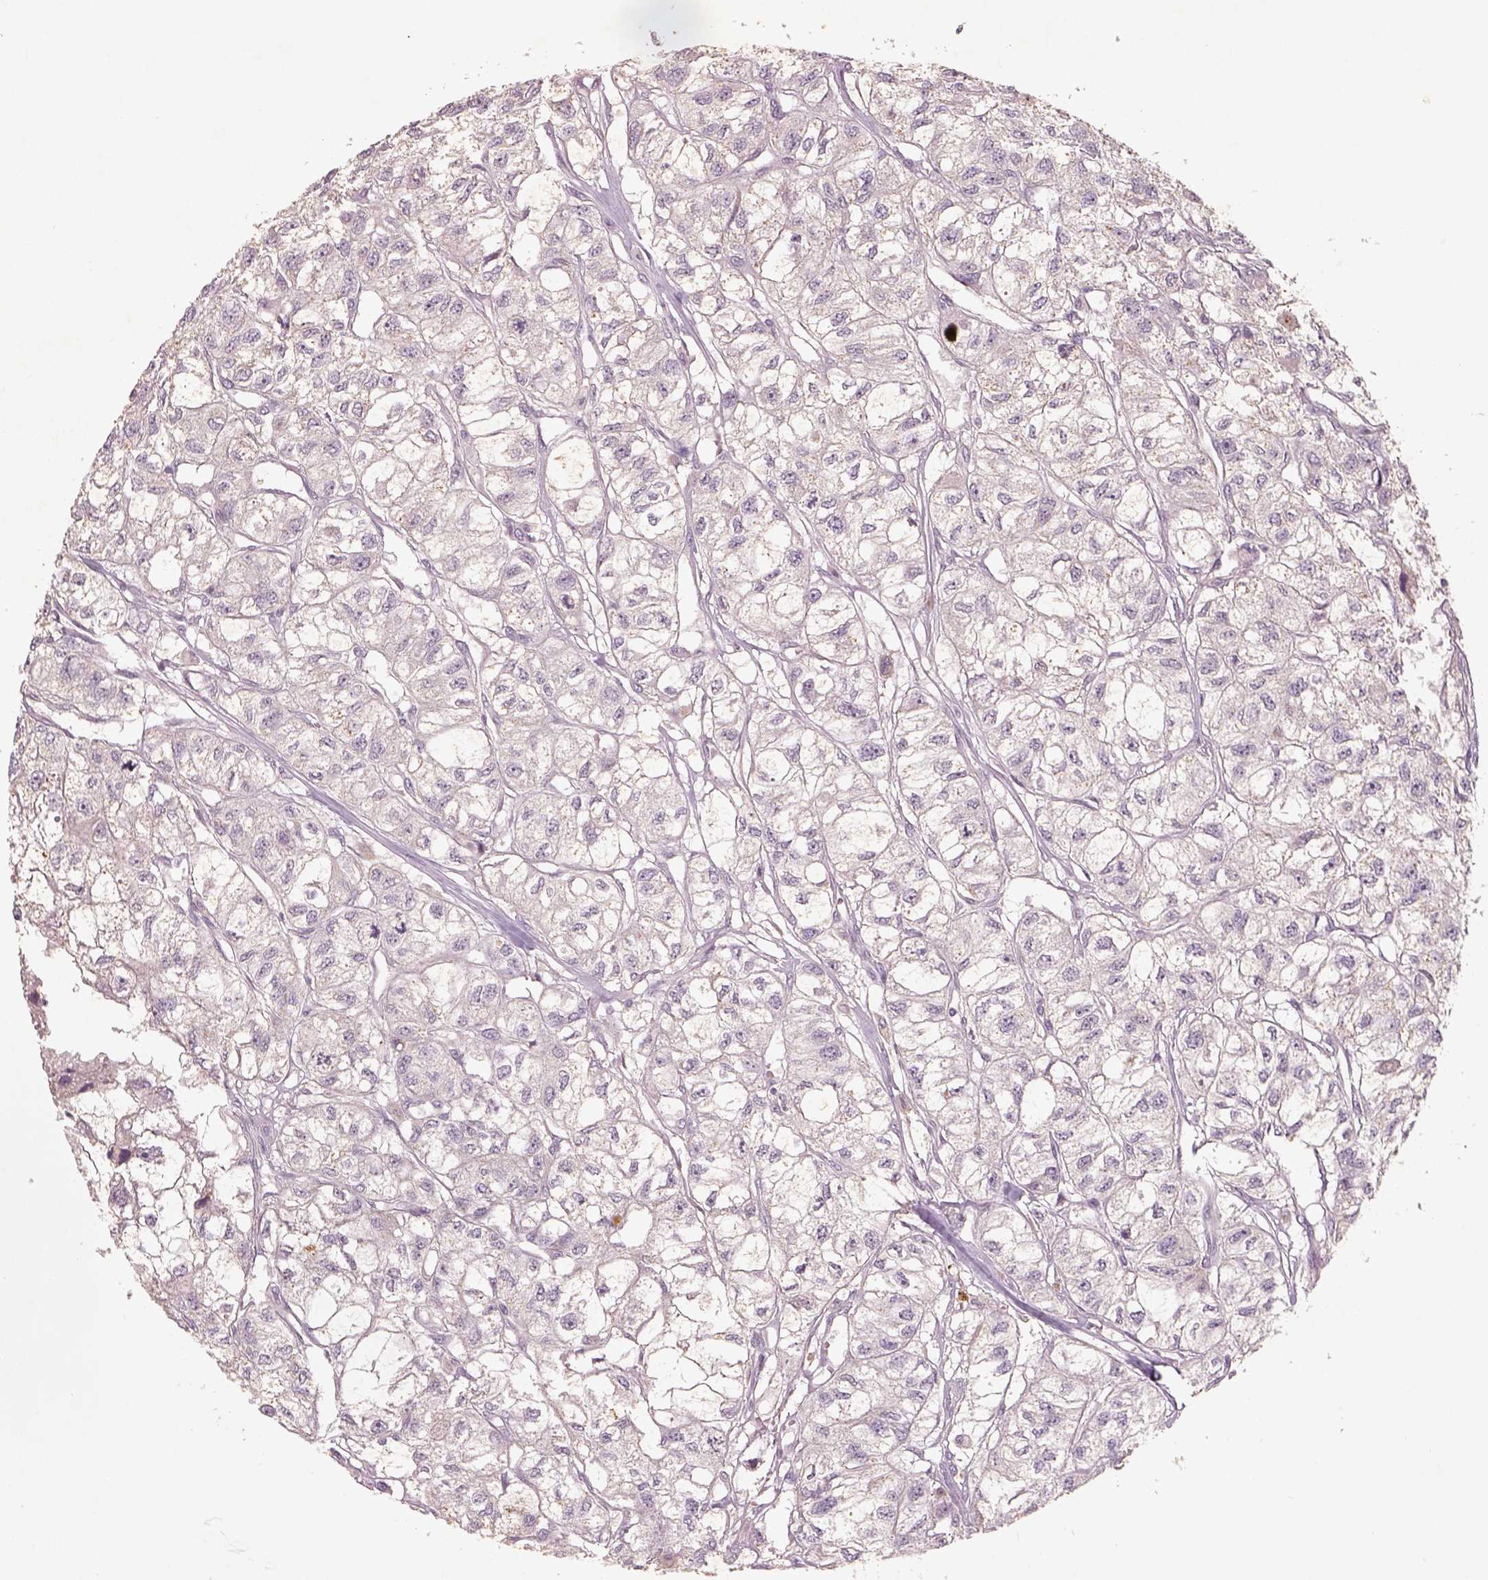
{"staining": {"intensity": "negative", "quantity": "none", "location": "none"}, "tissue": "renal cancer", "cell_type": "Tumor cells", "image_type": "cancer", "snomed": [{"axis": "morphology", "description": "Adenocarcinoma, NOS"}, {"axis": "topography", "description": "Kidney"}], "caption": "IHC histopathology image of human renal cancer (adenocarcinoma) stained for a protein (brown), which displays no expression in tumor cells.", "gene": "GDNF", "patient": {"sex": "male", "age": 56}}